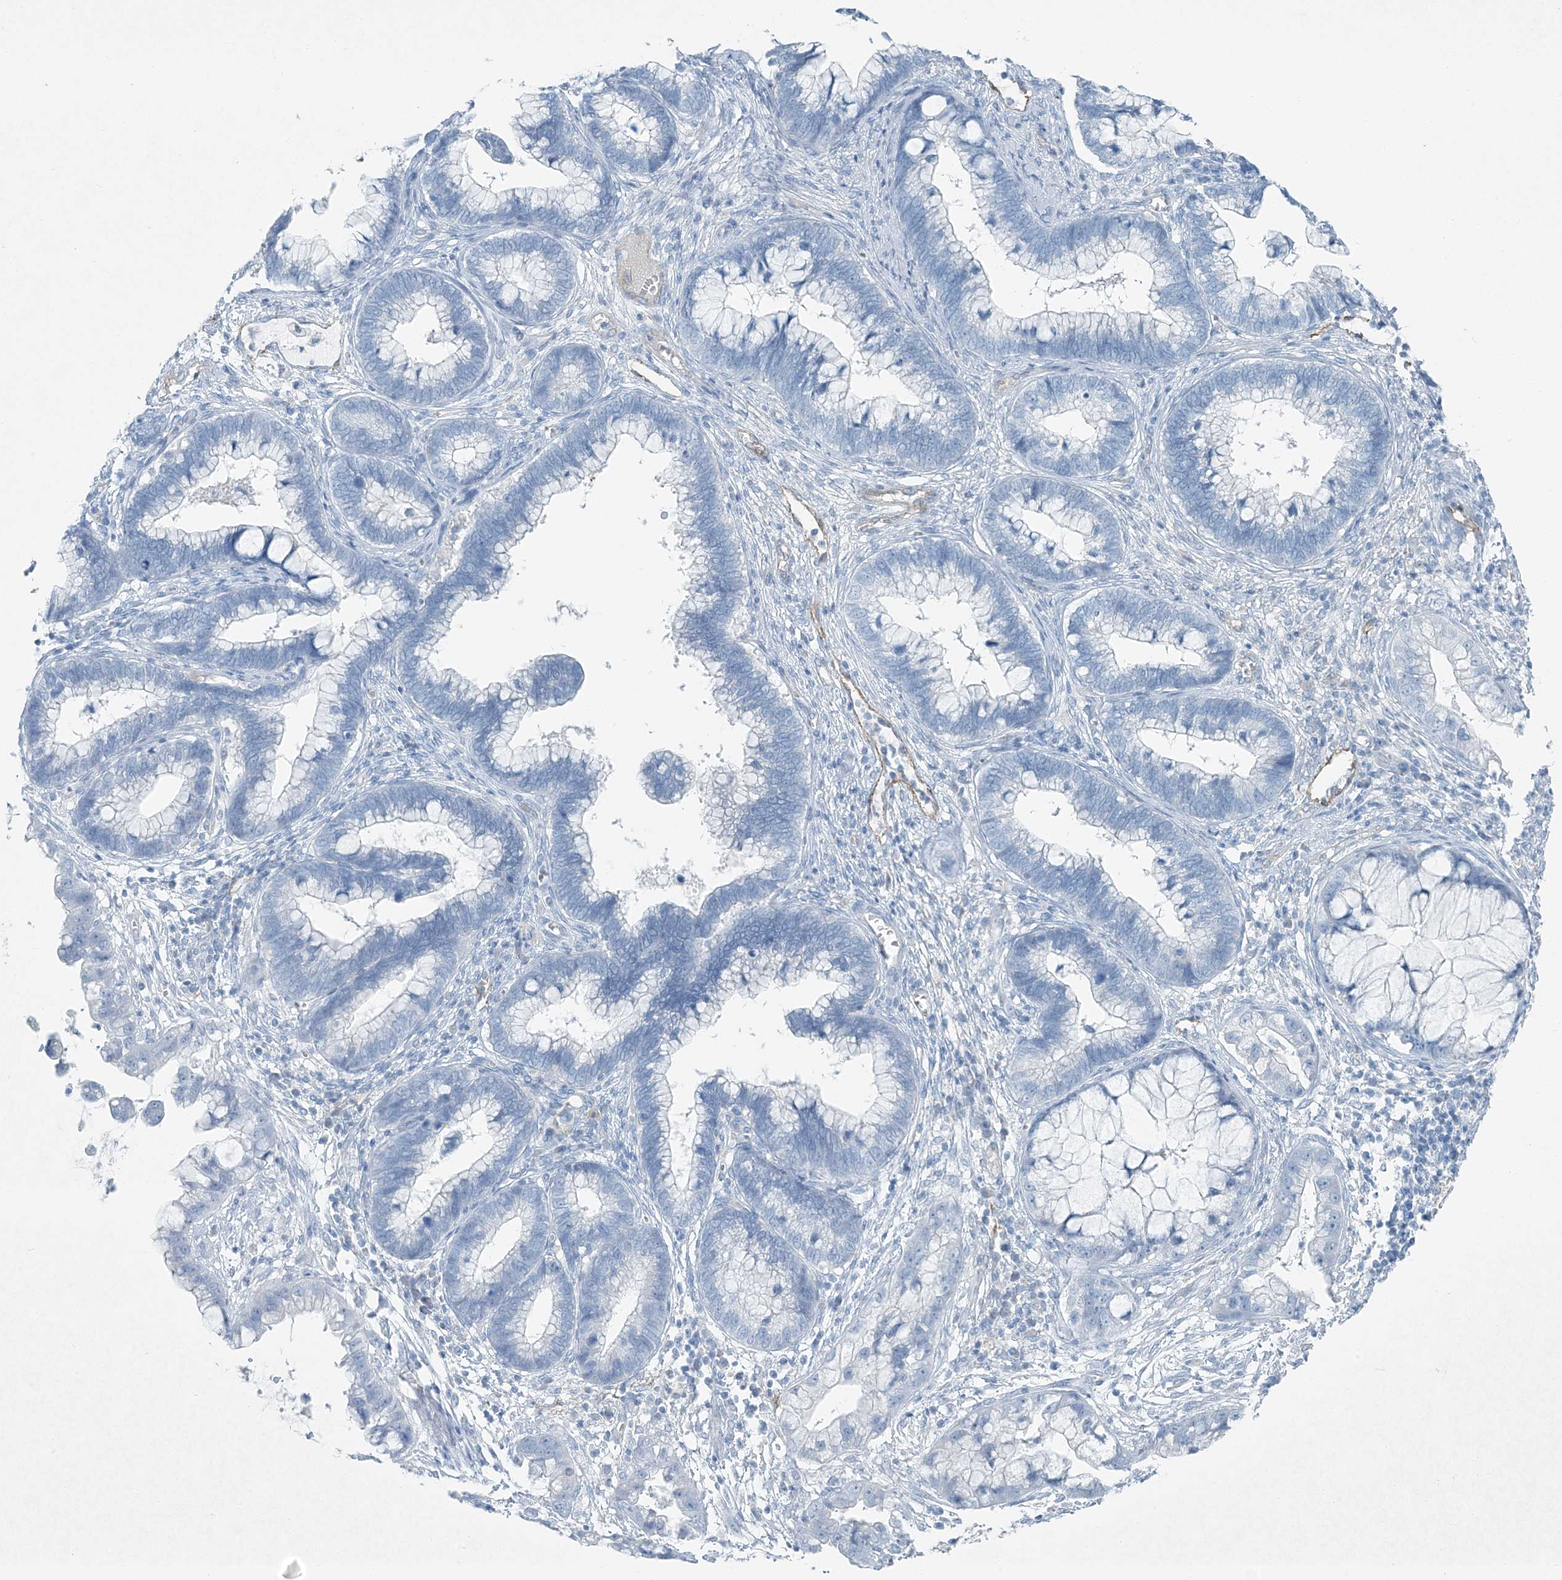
{"staining": {"intensity": "negative", "quantity": "none", "location": "none"}, "tissue": "cervical cancer", "cell_type": "Tumor cells", "image_type": "cancer", "snomed": [{"axis": "morphology", "description": "Adenocarcinoma, NOS"}, {"axis": "topography", "description": "Cervix"}], "caption": "Immunohistochemistry of adenocarcinoma (cervical) demonstrates no expression in tumor cells.", "gene": "PGM5", "patient": {"sex": "female", "age": 44}}